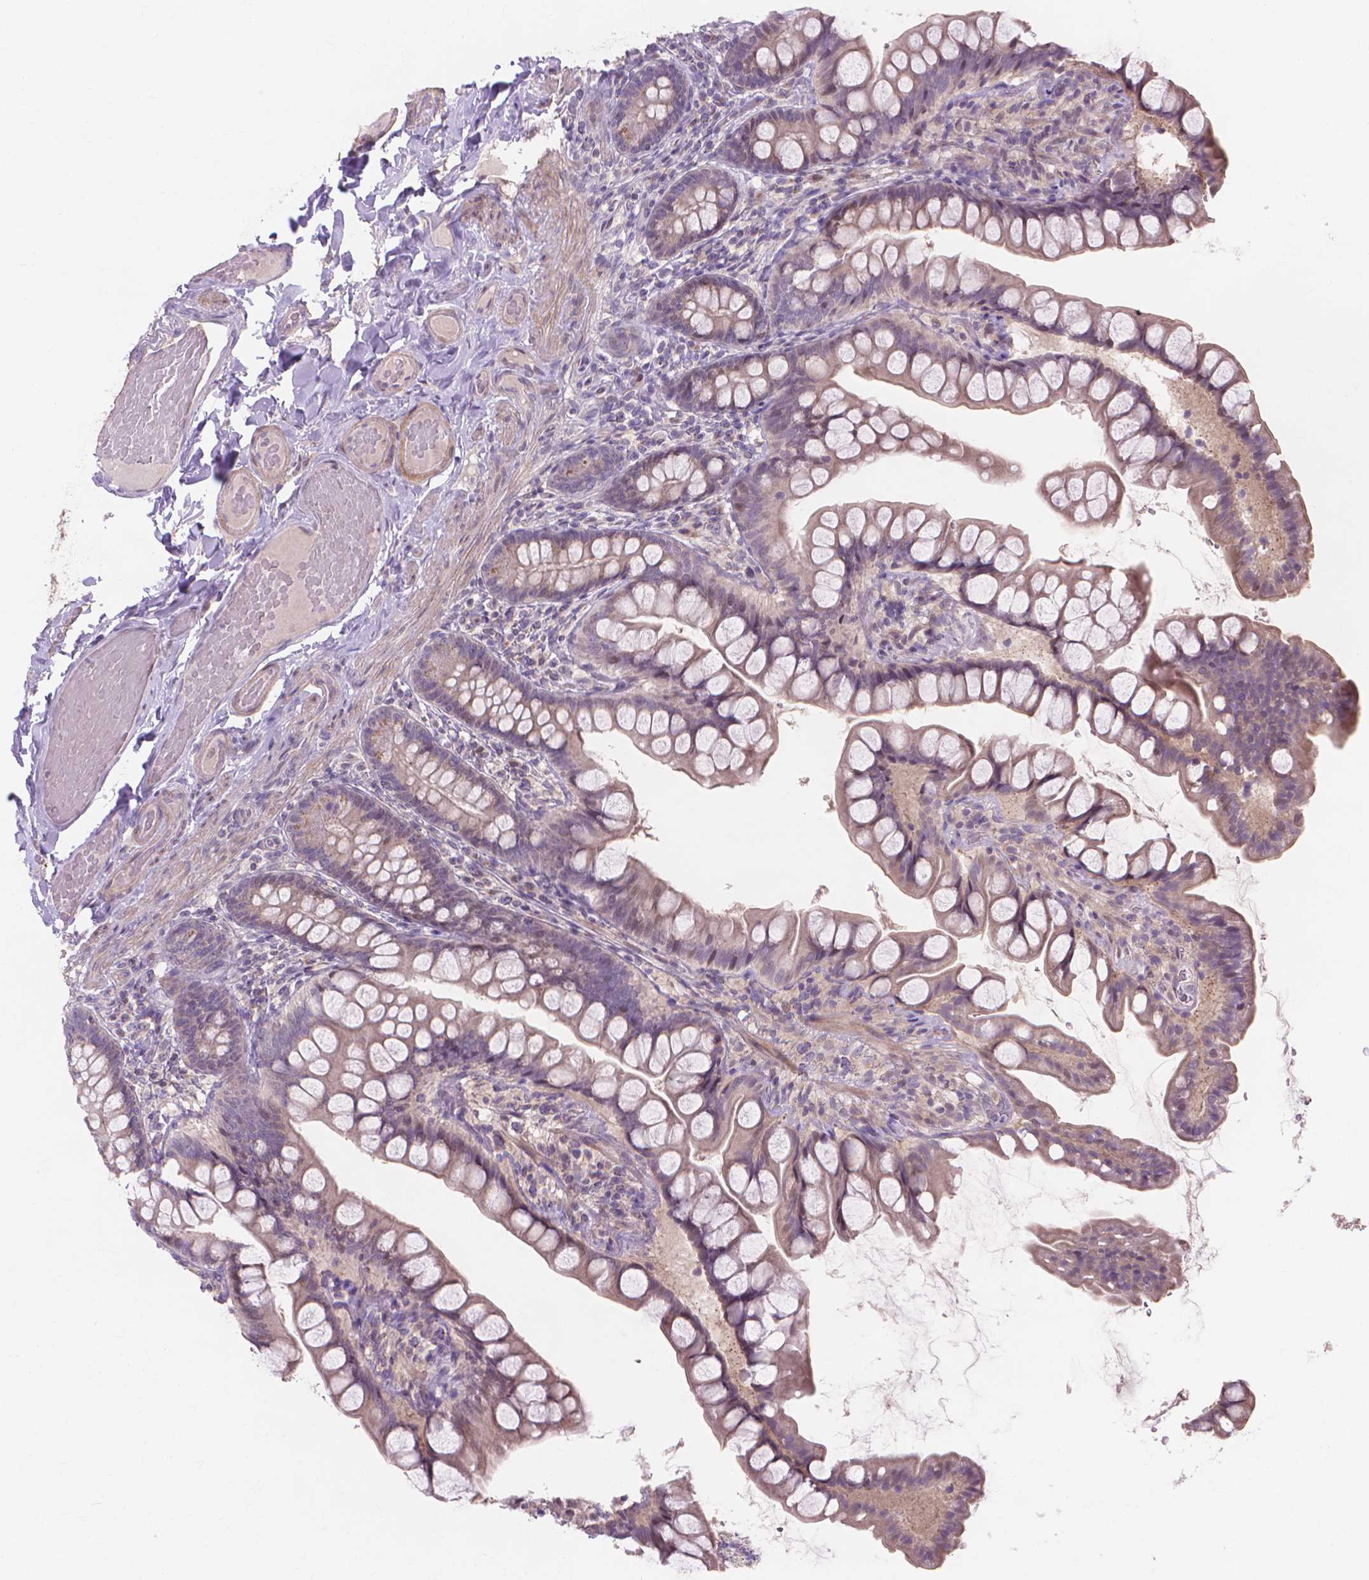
{"staining": {"intensity": "weak", "quantity": "25%-75%", "location": "cytoplasmic/membranous"}, "tissue": "small intestine", "cell_type": "Glandular cells", "image_type": "normal", "snomed": [{"axis": "morphology", "description": "Normal tissue, NOS"}, {"axis": "topography", "description": "Small intestine"}], "caption": "Small intestine stained for a protein exhibits weak cytoplasmic/membranous positivity in glandular cells. (IHC, brightfield microscopy, high magnification).", "gene": "PRDM13", "patient": {"sex": "male", "age": 70}}